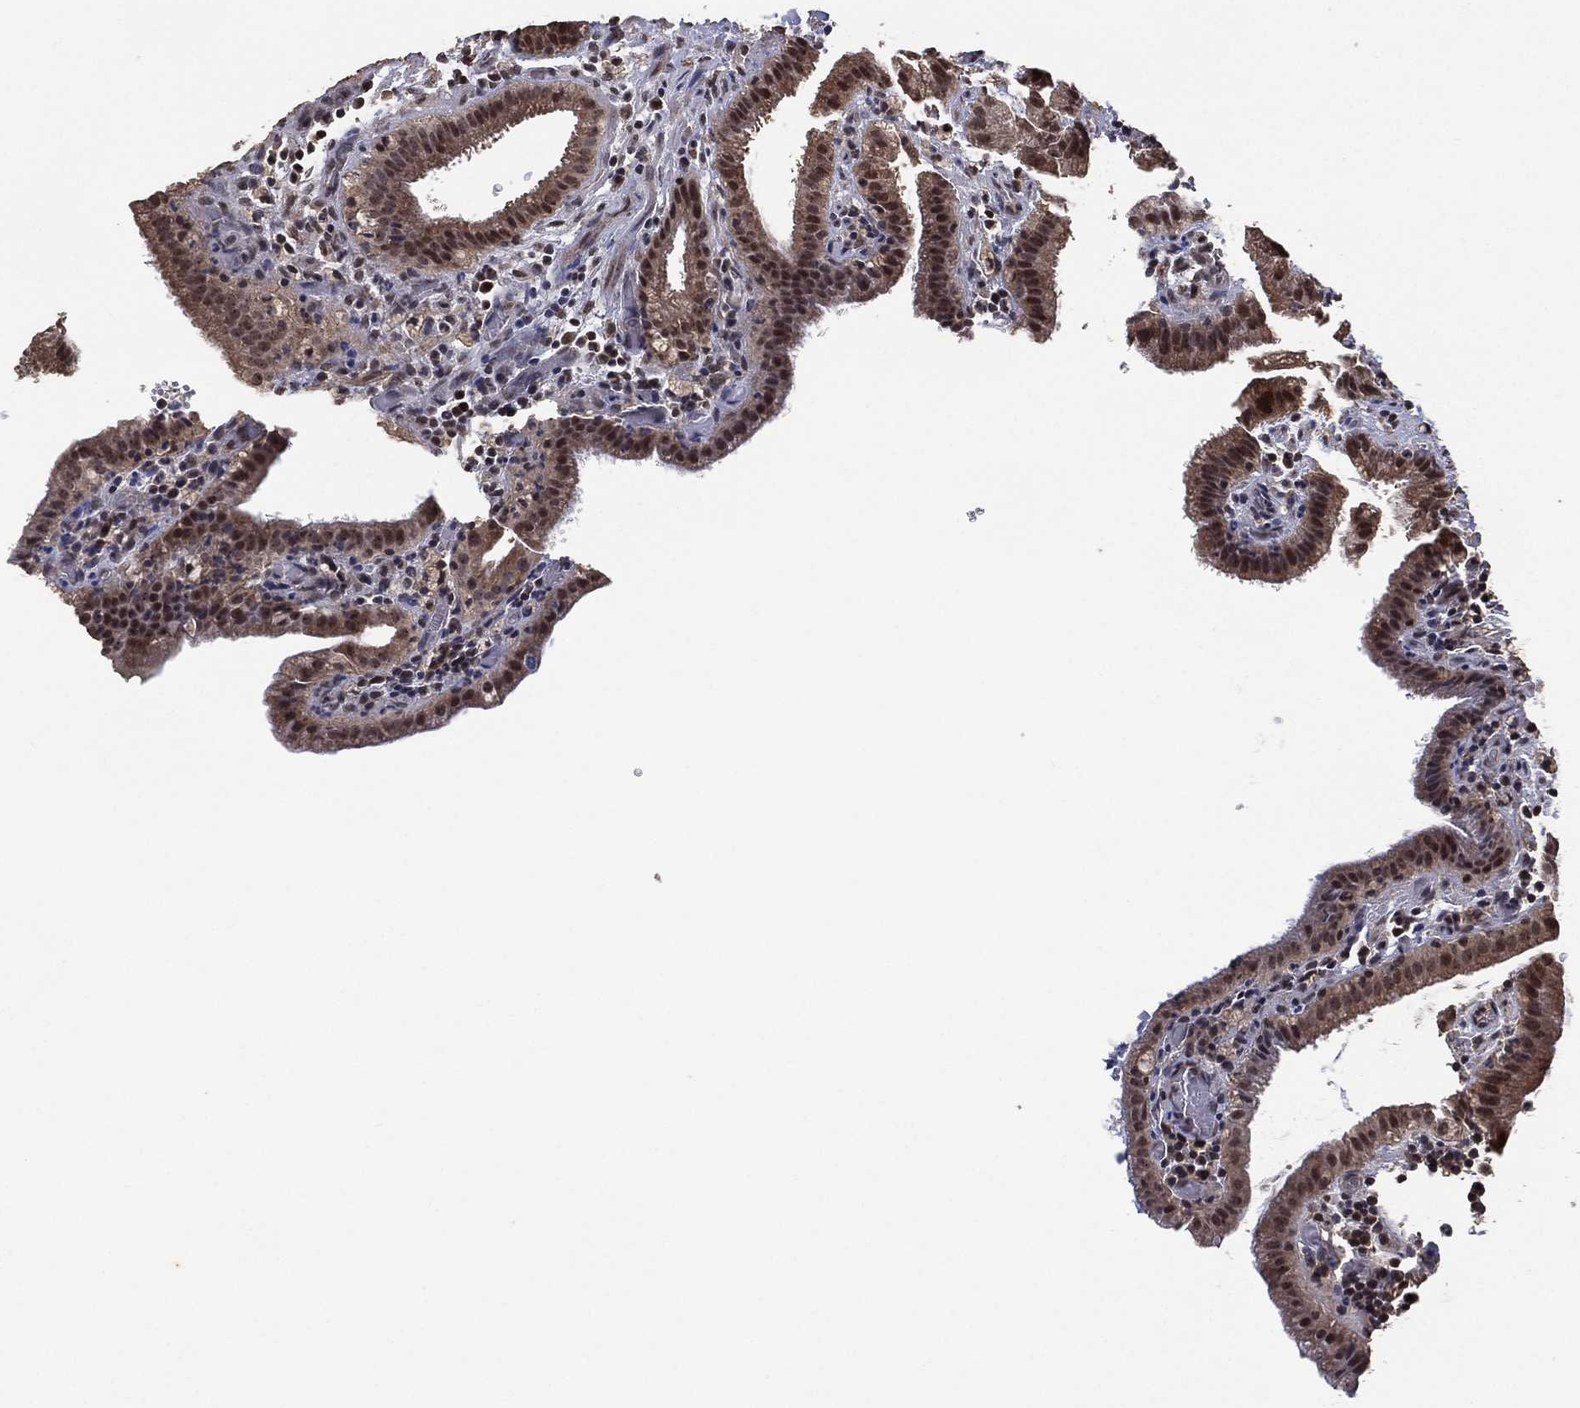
{"staining": {"intensity": "moderate", "quantity": "25%-75%", "location": "cytoplasmic/membranous,nuclear"}, "tissue": "gallbladder", "cell_type": "Glandular cells", "image_type": "normal", "snomed": [{"axis": "morphology", "description": "Normal tissue, NOS"}, {"axis": "topography", "description": "Gallbladder"}], "caption": "Gallbladder stained with a brown dye shows moderate cytoplasmic/membranous,nuclear positive expression in approximately 25%-75% of glandular cells.", "gene": "NELFCD", "patient": {"sex": "male", "age": 62}}